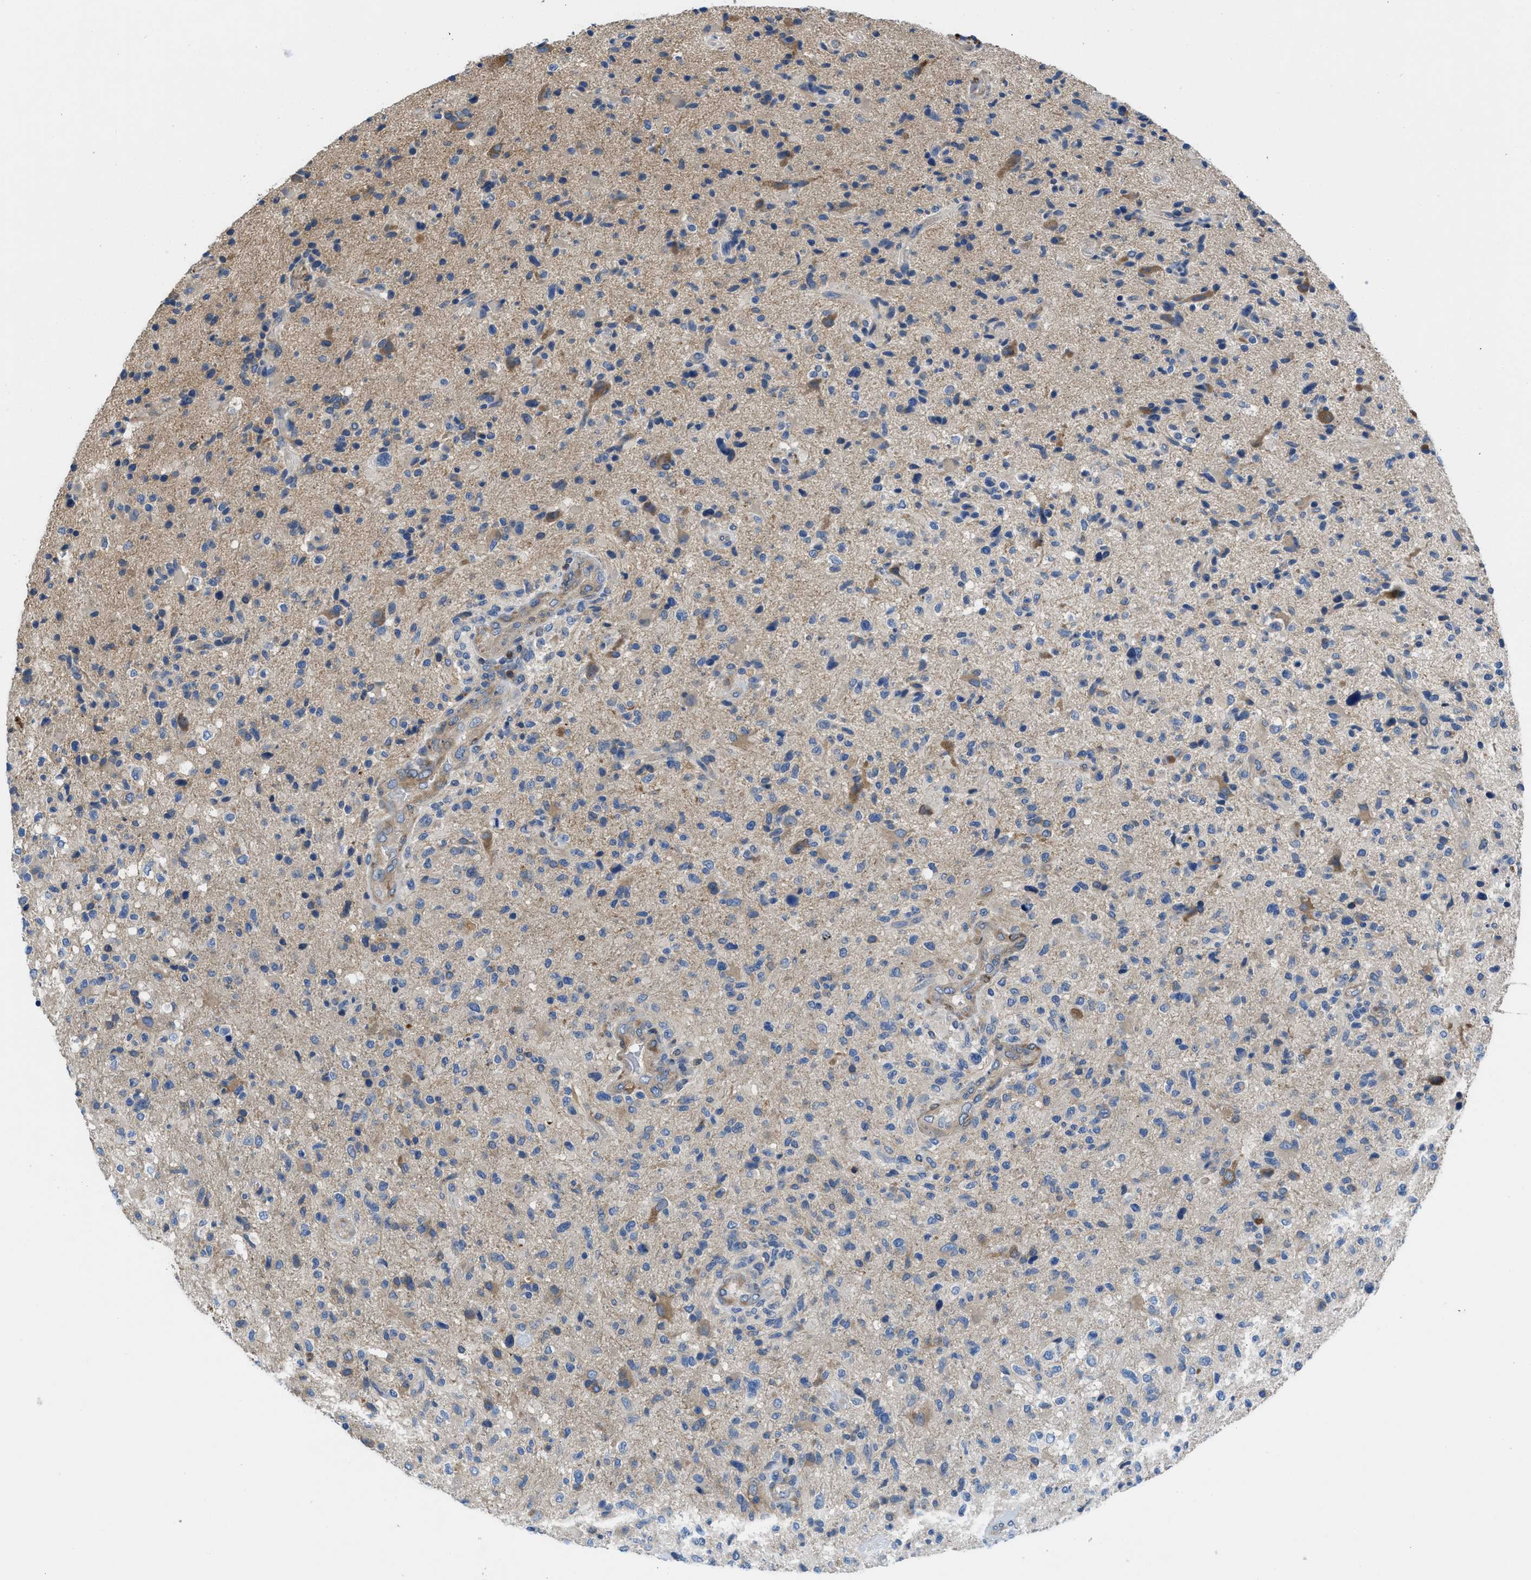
{"staining": {"intensity": "moderate", "quantity": "<25%", "location": "cytoplasmic/membranous"}, "tissue": "glioma", "cell_type": "Tumor cells", "image_type": "cancer", "snomed": [{"axis": "morphology", "description": "Glioma, malignant, High grade"}, {"axis": "topography", "description": "Brain"}], "caption": "Immunohistochemical staining of human malignant glioma (high-grade) displays moderate cytoplasmic/membranous protein expression in approximately <25% of tumor cells.", "gene": "CHKB", "patient": {"sex": "male", "age": 72}}